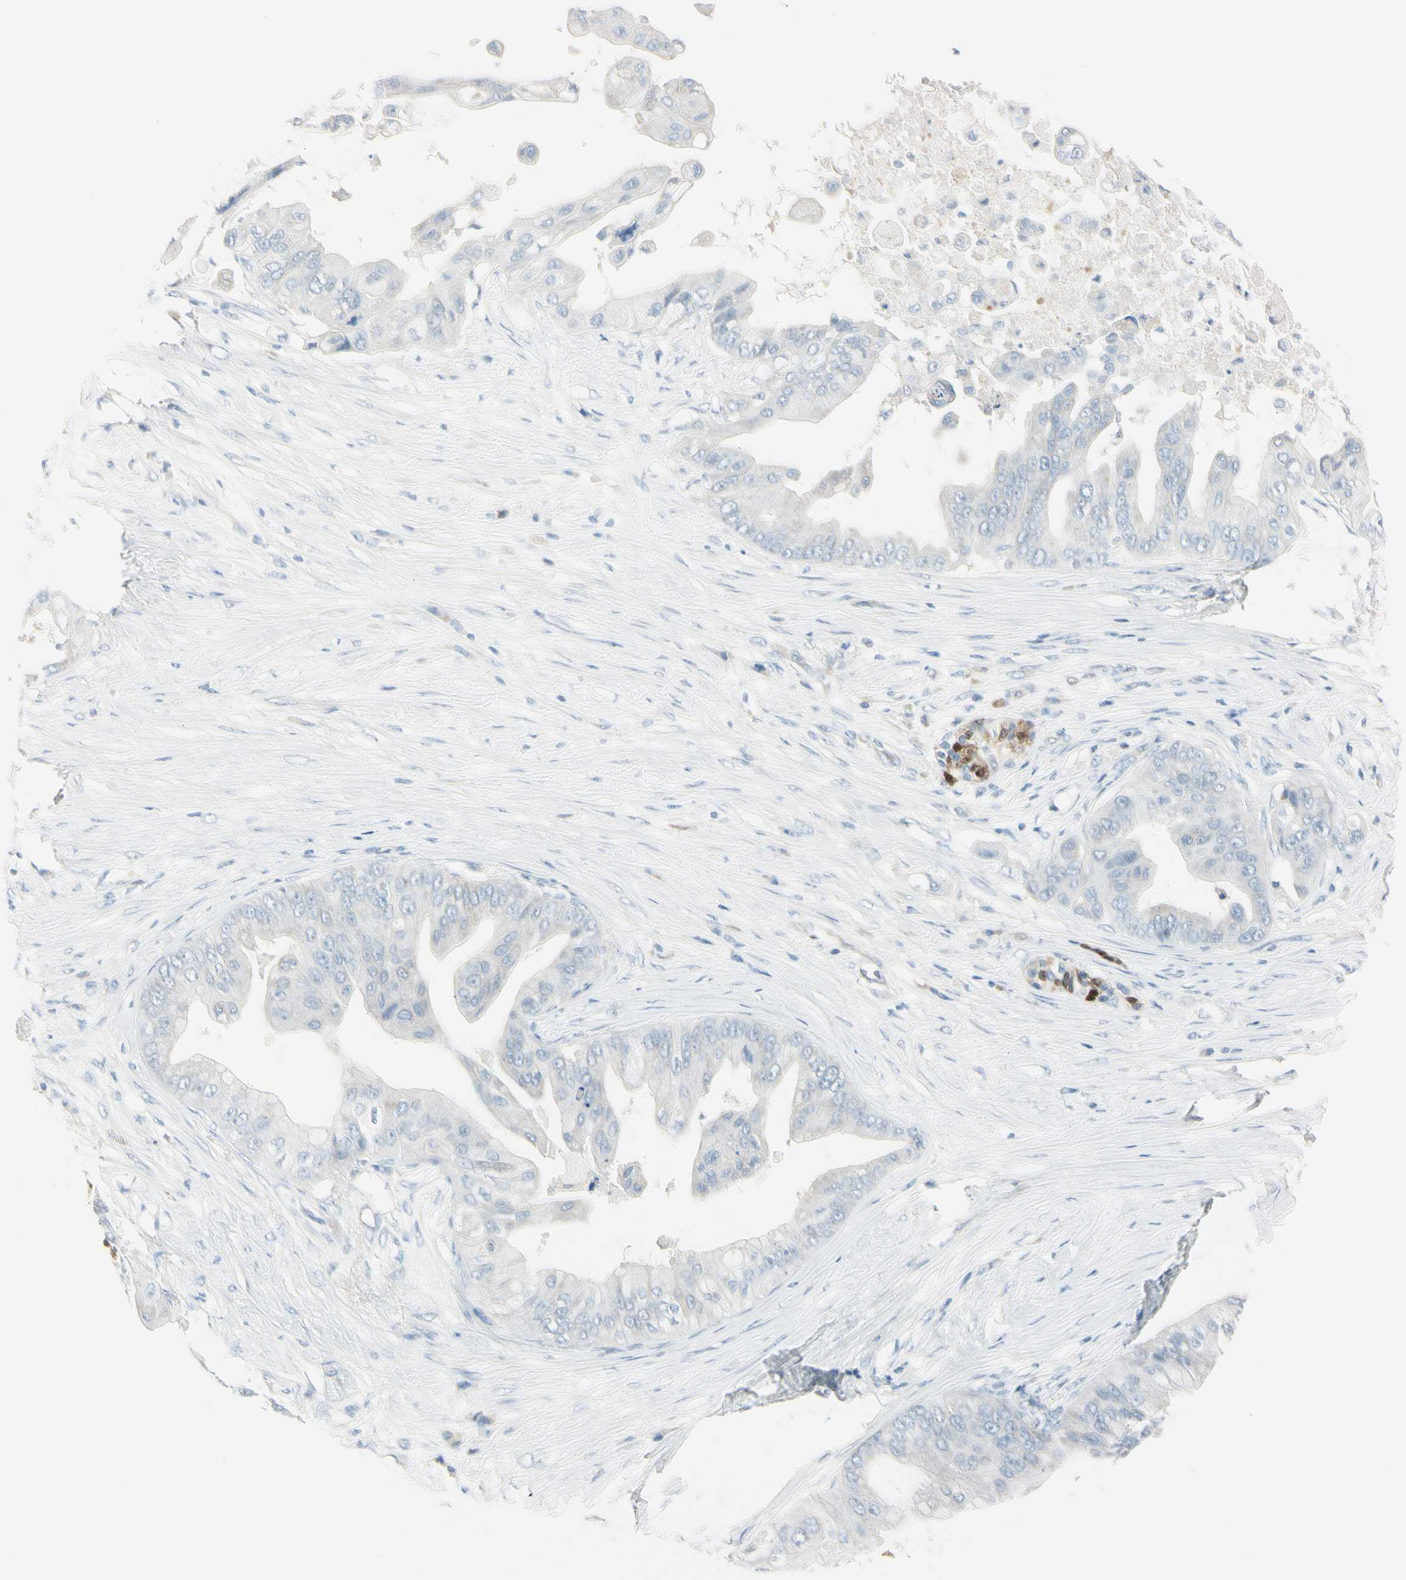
{"staining": {"intensity": "negative", "quantity": "none", "location": "none"}, "tissue": "pancreatic cancer", "cell_type": "Tumor cells", "image_type": "cancer", "snomed": [{"axis": "morphology", "description": "Adenocarcinoma, NOS"}, {"axis": "topography", "description": "Pancreas"}], "caption": "This is an immunohistochemistry image of human pancreatic cancer (adenocarcinoma). There is no expression in tumor cells.", "gene": "ASB9", "patient": {"sex": "female", "age": 75}}